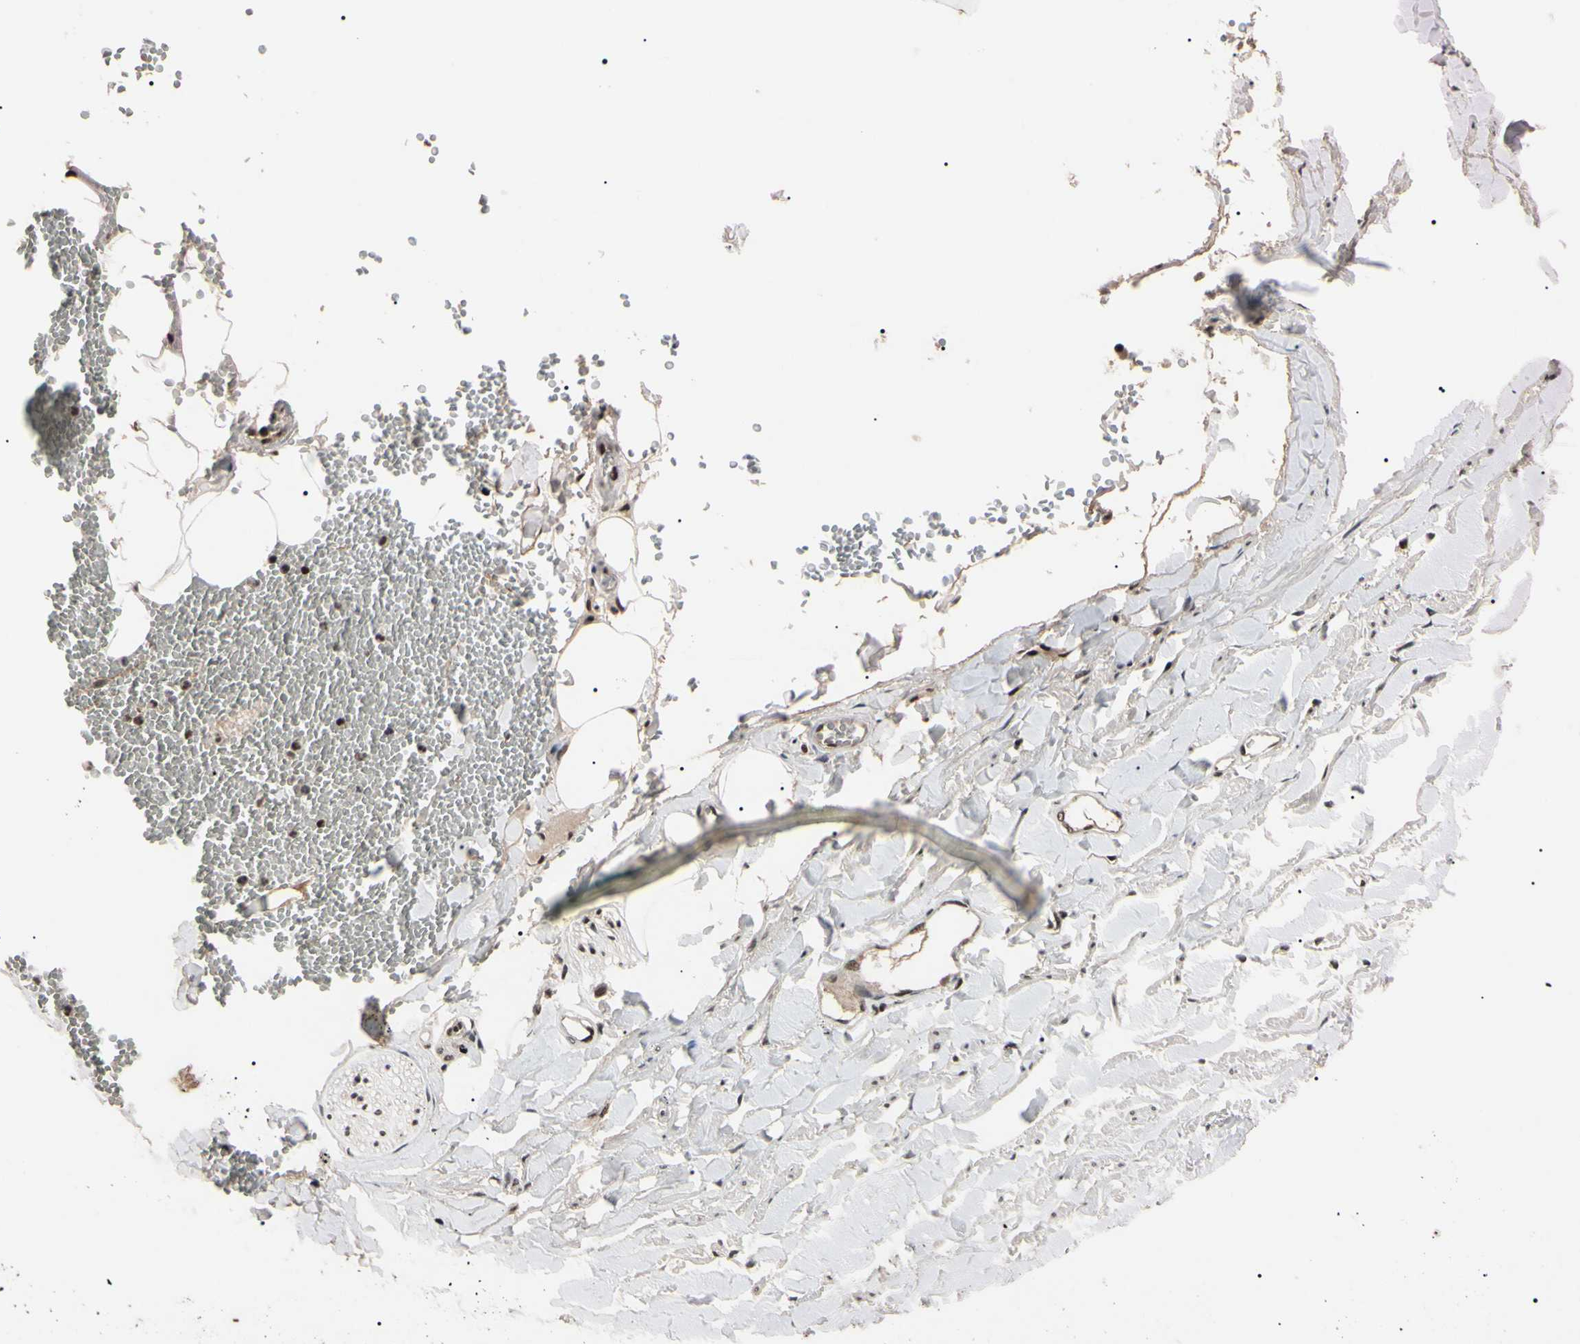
{"staining": {"intensity": "moderate", "quantity": "<25%", "location": "cytoplasmic/membranous,nuclear"}, "tissue": "adipose tissue", "cell_type": "Adipocytes", "image_type": "normal", "snomed": [{"axis": "morphology", "description": "Normal tissue, NOS"}, {"axis": "topography", "description": "Adipose tissue"}, {"axis": "topography", "description": "Peripheral nerve tissue"}], "caption": "Immunohistochemistry (IHC) (DAB (3,3'-diaminobenzidine)) staining of benign adipose tissue demonstrates moderate cytoplasmic/membranous,nuclear protein positivity in about <25% of adipocytes.", "gene": "YY1", "patient": {"sex": "male", "age": 52}}